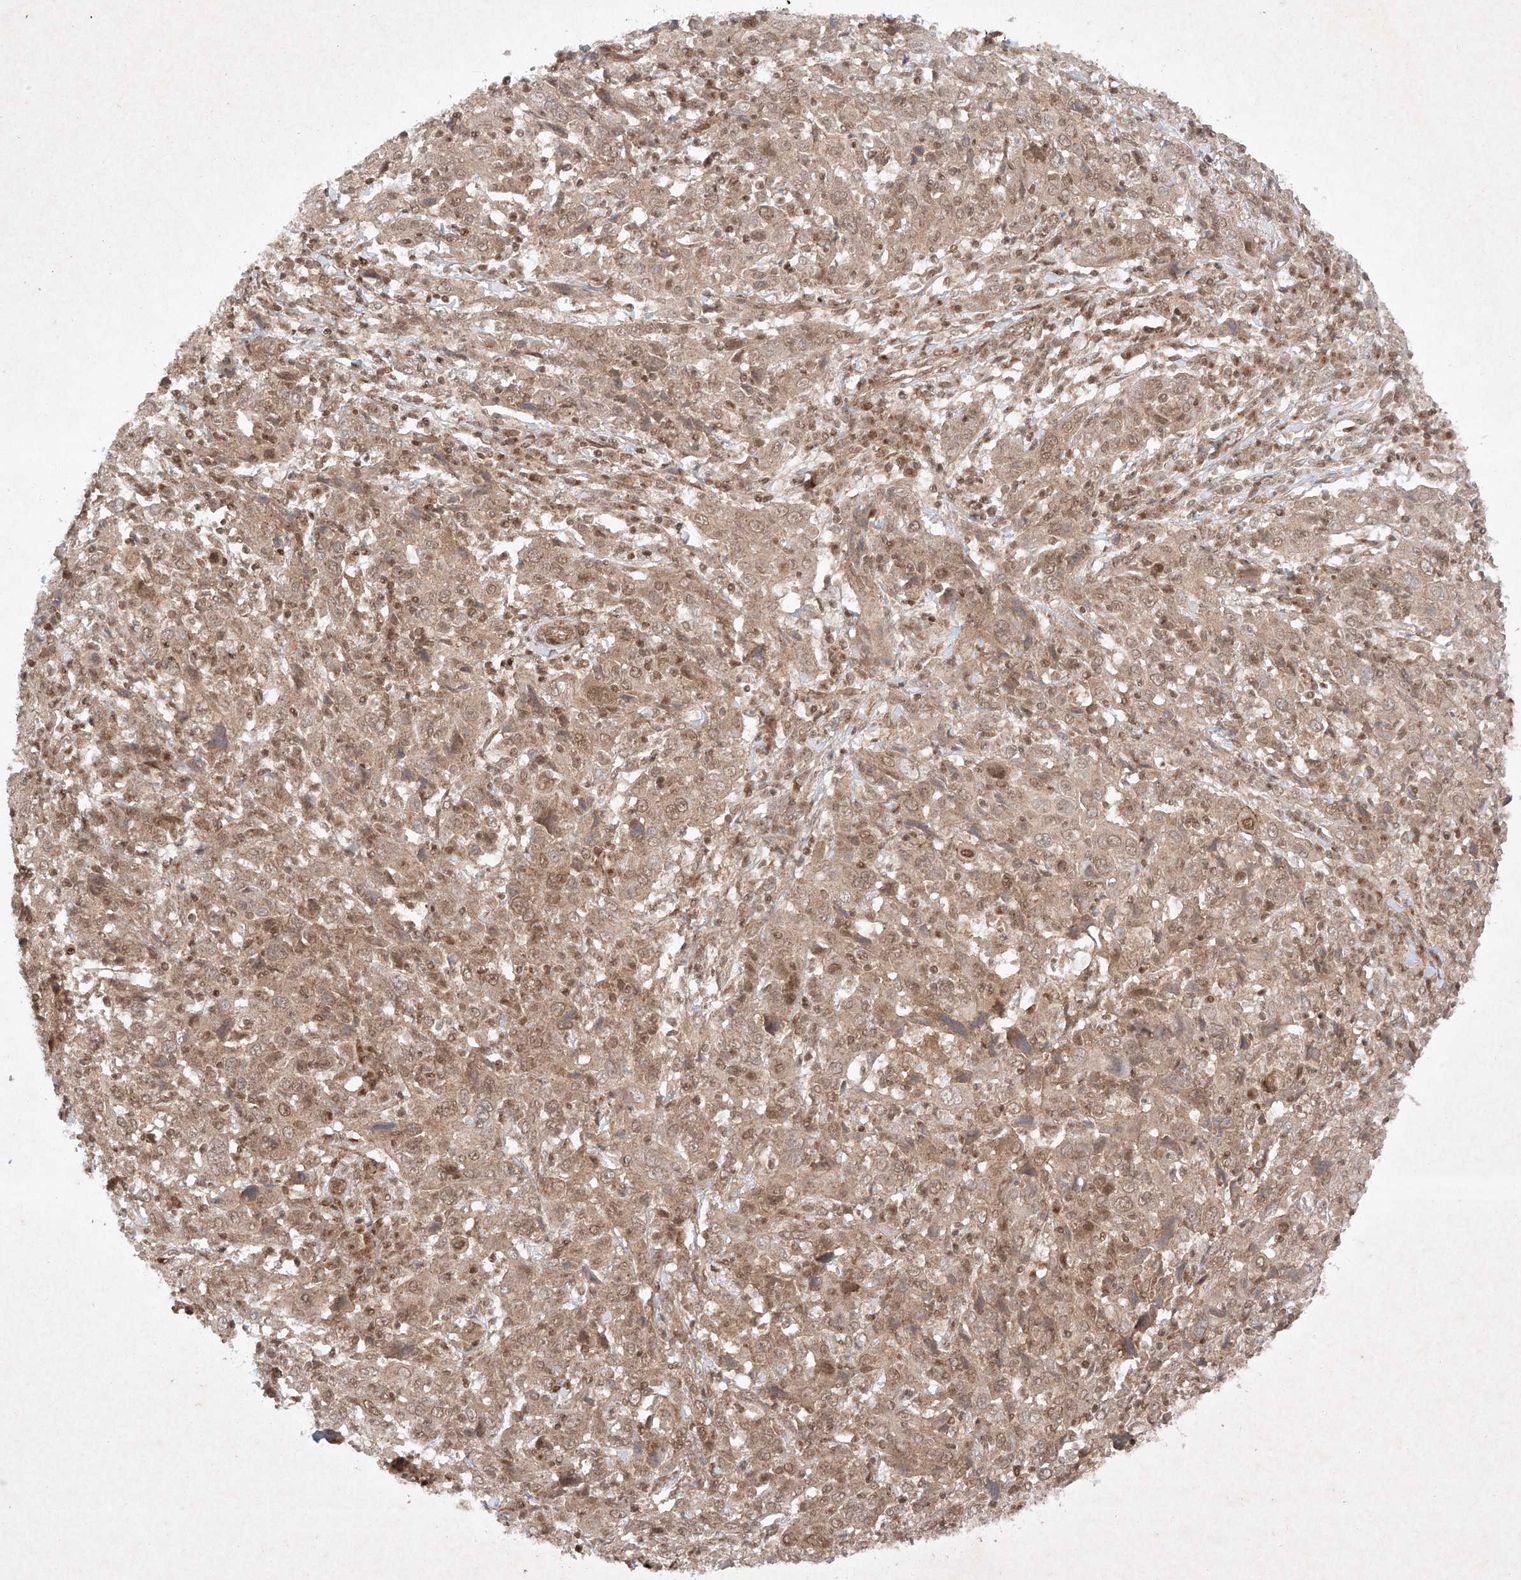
{"staining": {"intensity": "moderate", "quantity": "25%-75%", "location": "nuclear"}, "tissue": "cervical cancer", "cell_type": "Tumor cells", "image_type": "cancer", "snomed": [{"axis": "morphology", "description": "Squamous cell carcinoma, NOS"}, {"axis": "topography", "description": "Cervix"}], "caption": "Cervical cancer (squamous cell carcinoma) was stained to show a protein in brown. There is medium levels of moderate nuclear positivity in about 25%-75% of tumor cells.", "gene": "RNF31", "patient": {"sex": "female", "age": 46}}